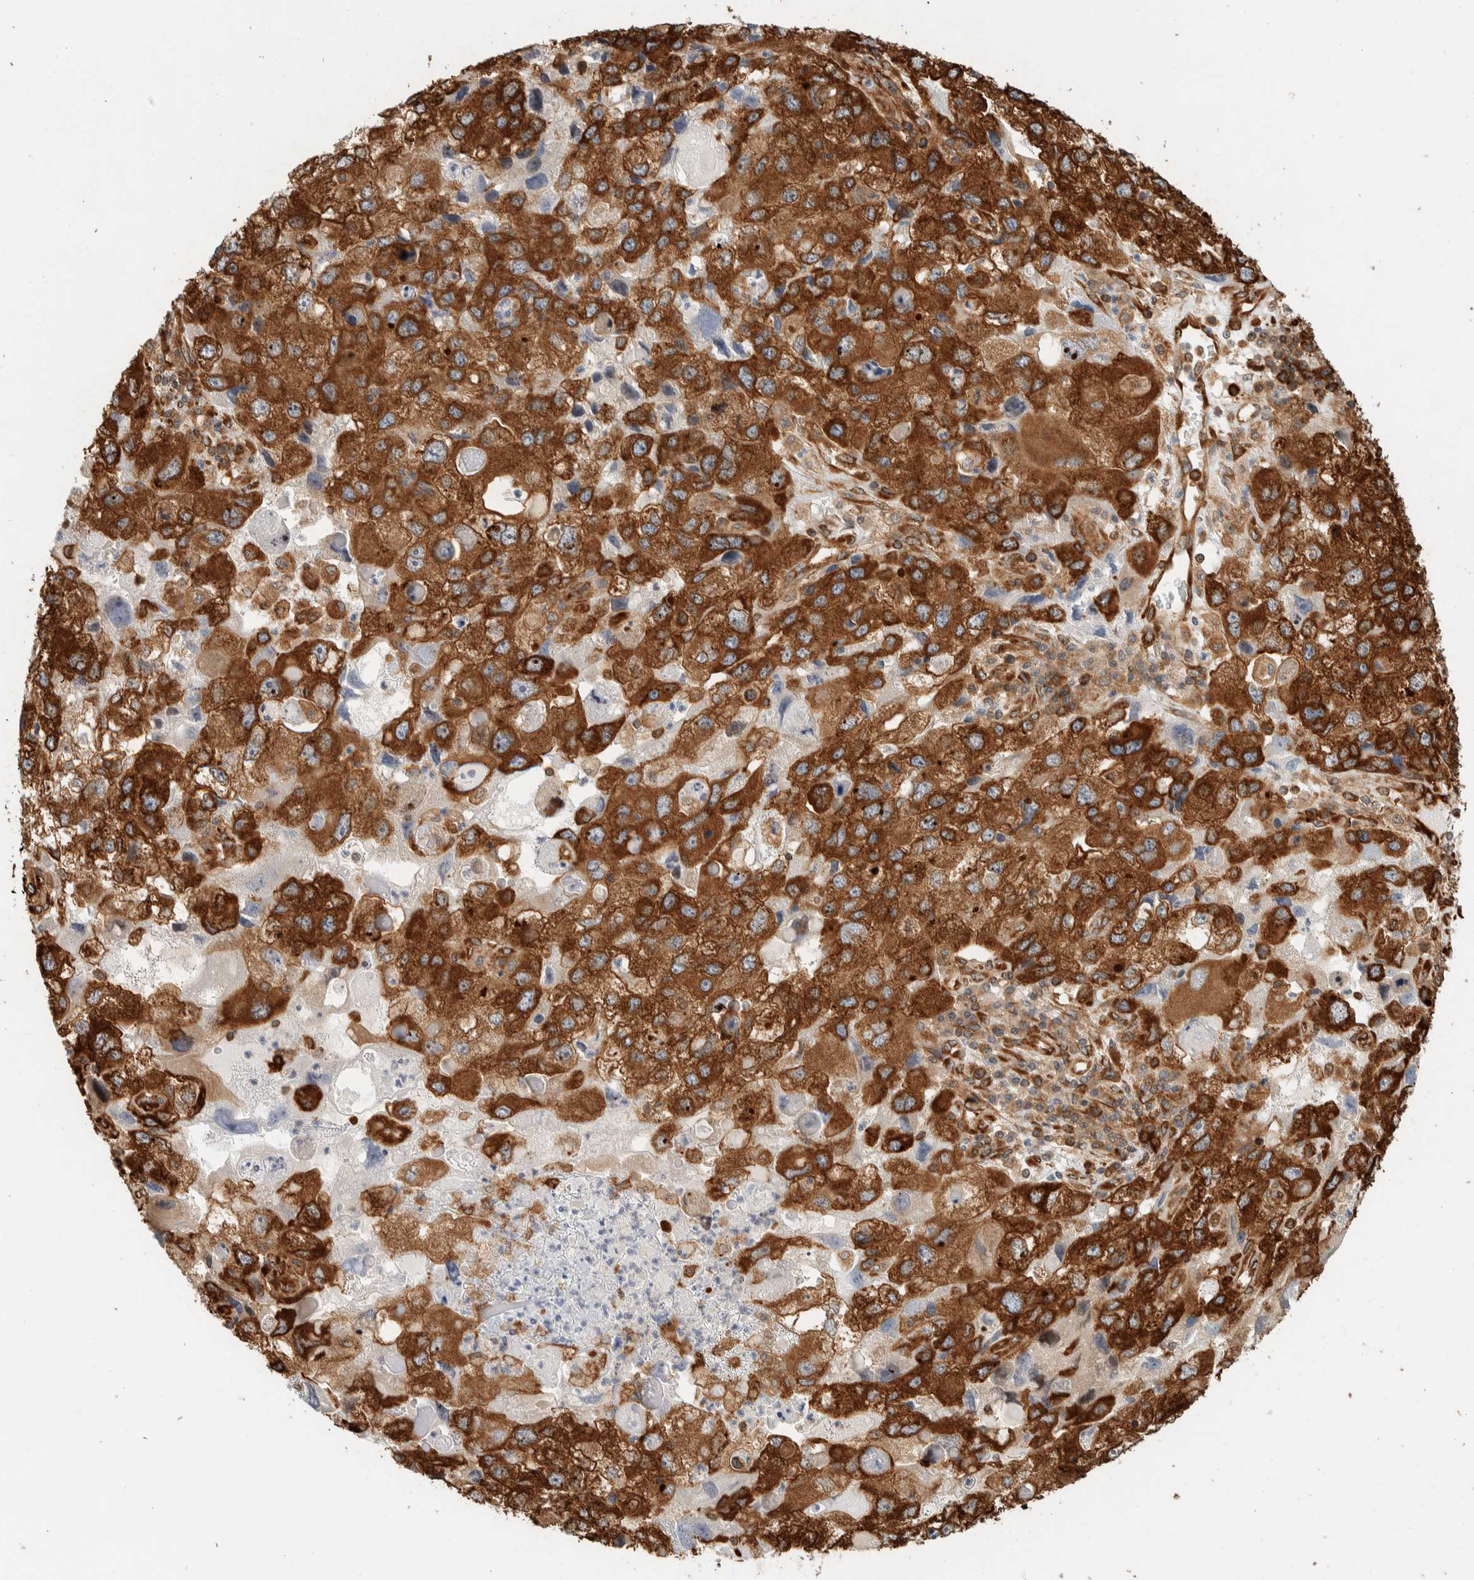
{"staining": {"intensity": "strong", "quantity": ">75%", "location": "cytoplasmic/membranous"}, "tissue": "endometrial cancer", "cell_type": "Tumor cells", "image_type": "cancer", "snomed": [{"axis": "morphology", "description": "Adenocarcinoma, NOS"}, {"axis": "topography", "description": "Endometrium"}], "caption": "Immunohistochemical staining of human endometrial cancer demonstrates high levels of strong cytoplasmic/membranous protein positivity in approximately >75% of tumor cells.", "gene": "LLGL2", "patient": {"sex": "female", "age": 49}}